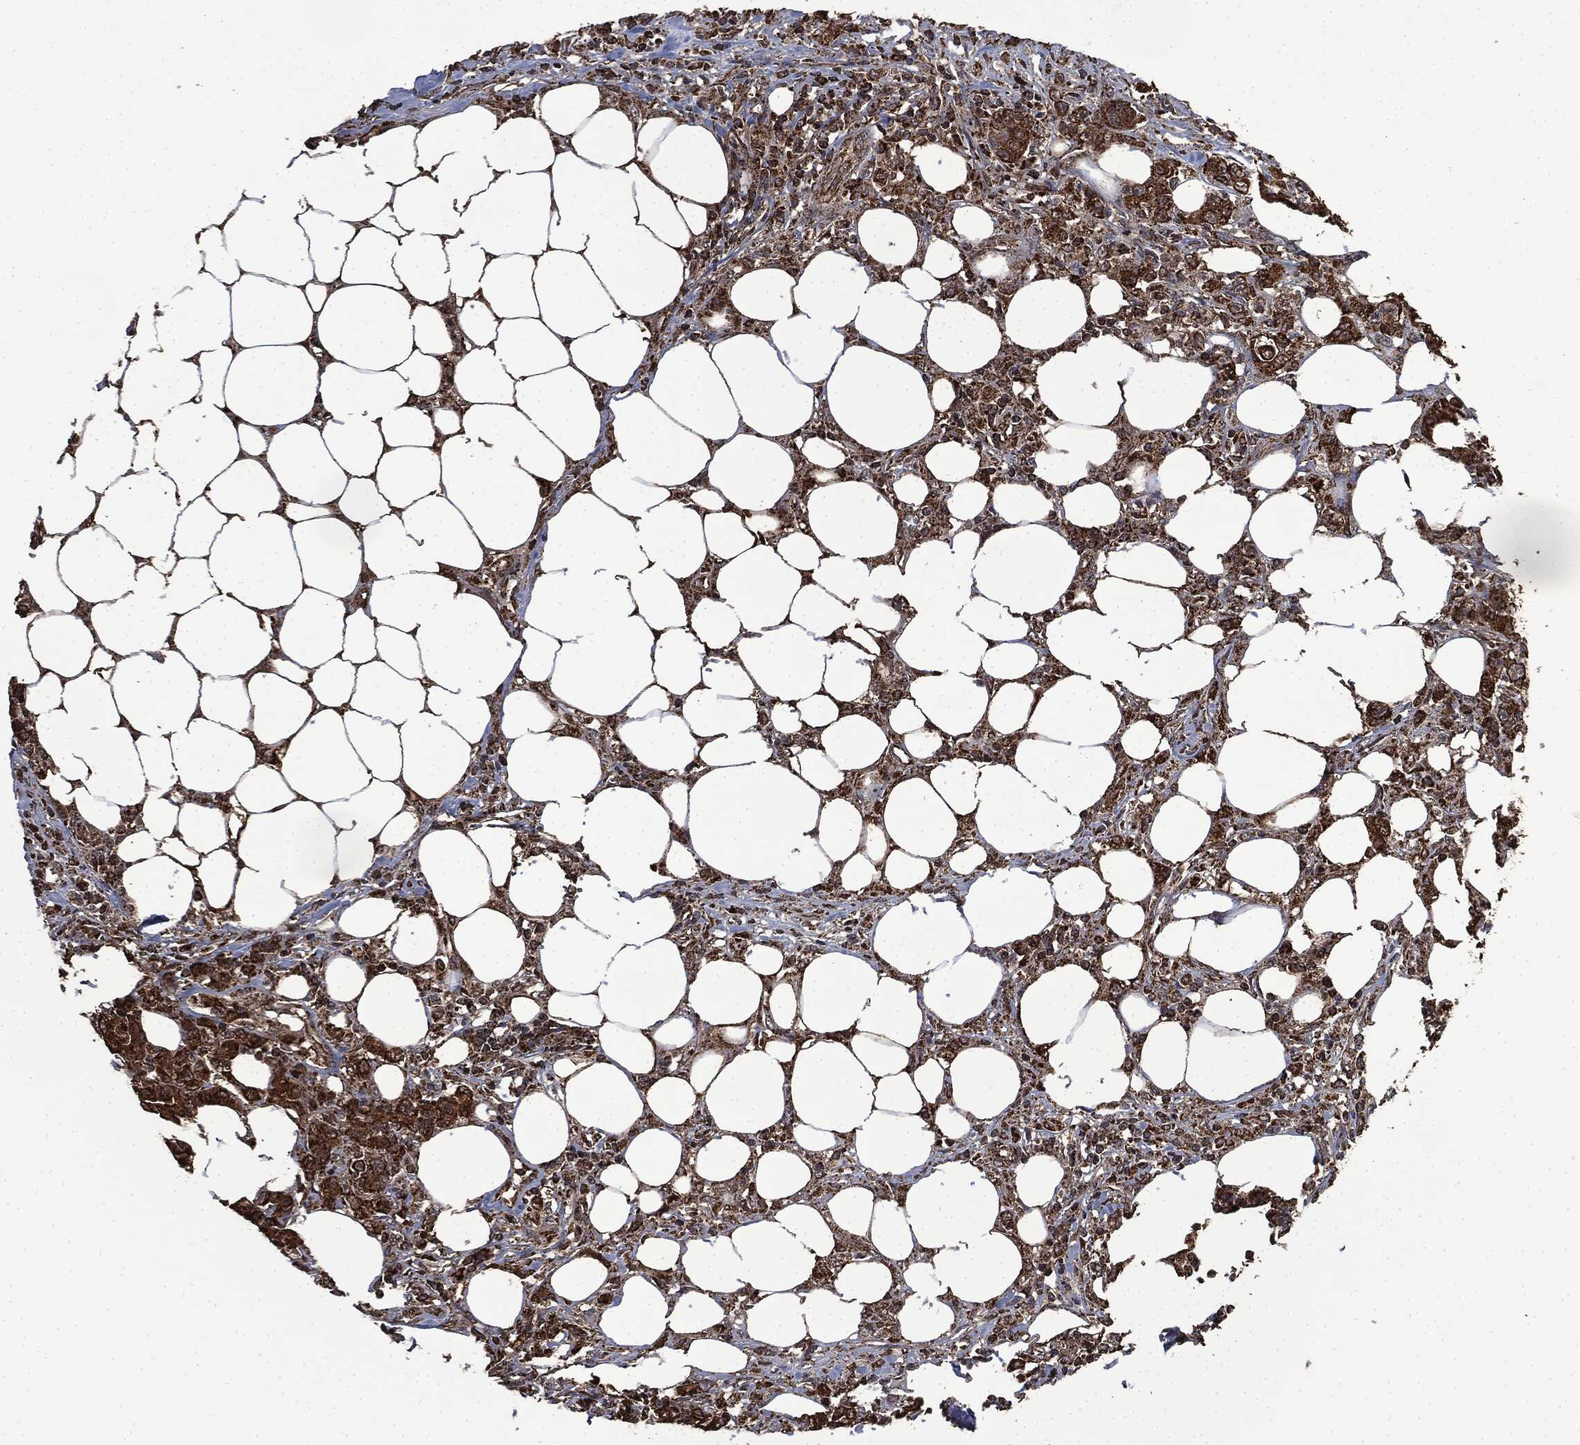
{"staining": {"intensity": "strong", "quantity": ">75%", "location": "cytoplasmic/membranous"}, "tissue": "colorectal cancer", "cell_type": "Tumor cells", "image_type": "cancer", "snomed": [{"axis": "morphology", "description": "Adenocarcinoma, NOS"}, {"axis": "topography", "description": "Colon"}], "caption": "IHC image of neoplastic tissue: human colorectal adenocarcinoma stained using immunohistochemistry displays high levels of strong protein expression localized specifically in the cytoplasmic/membranous of tumor cells, appearing as a cytoplasmic/membranous brown color.", "gene": "LIG3", "patient": {"sex": "female", "age": 48}}